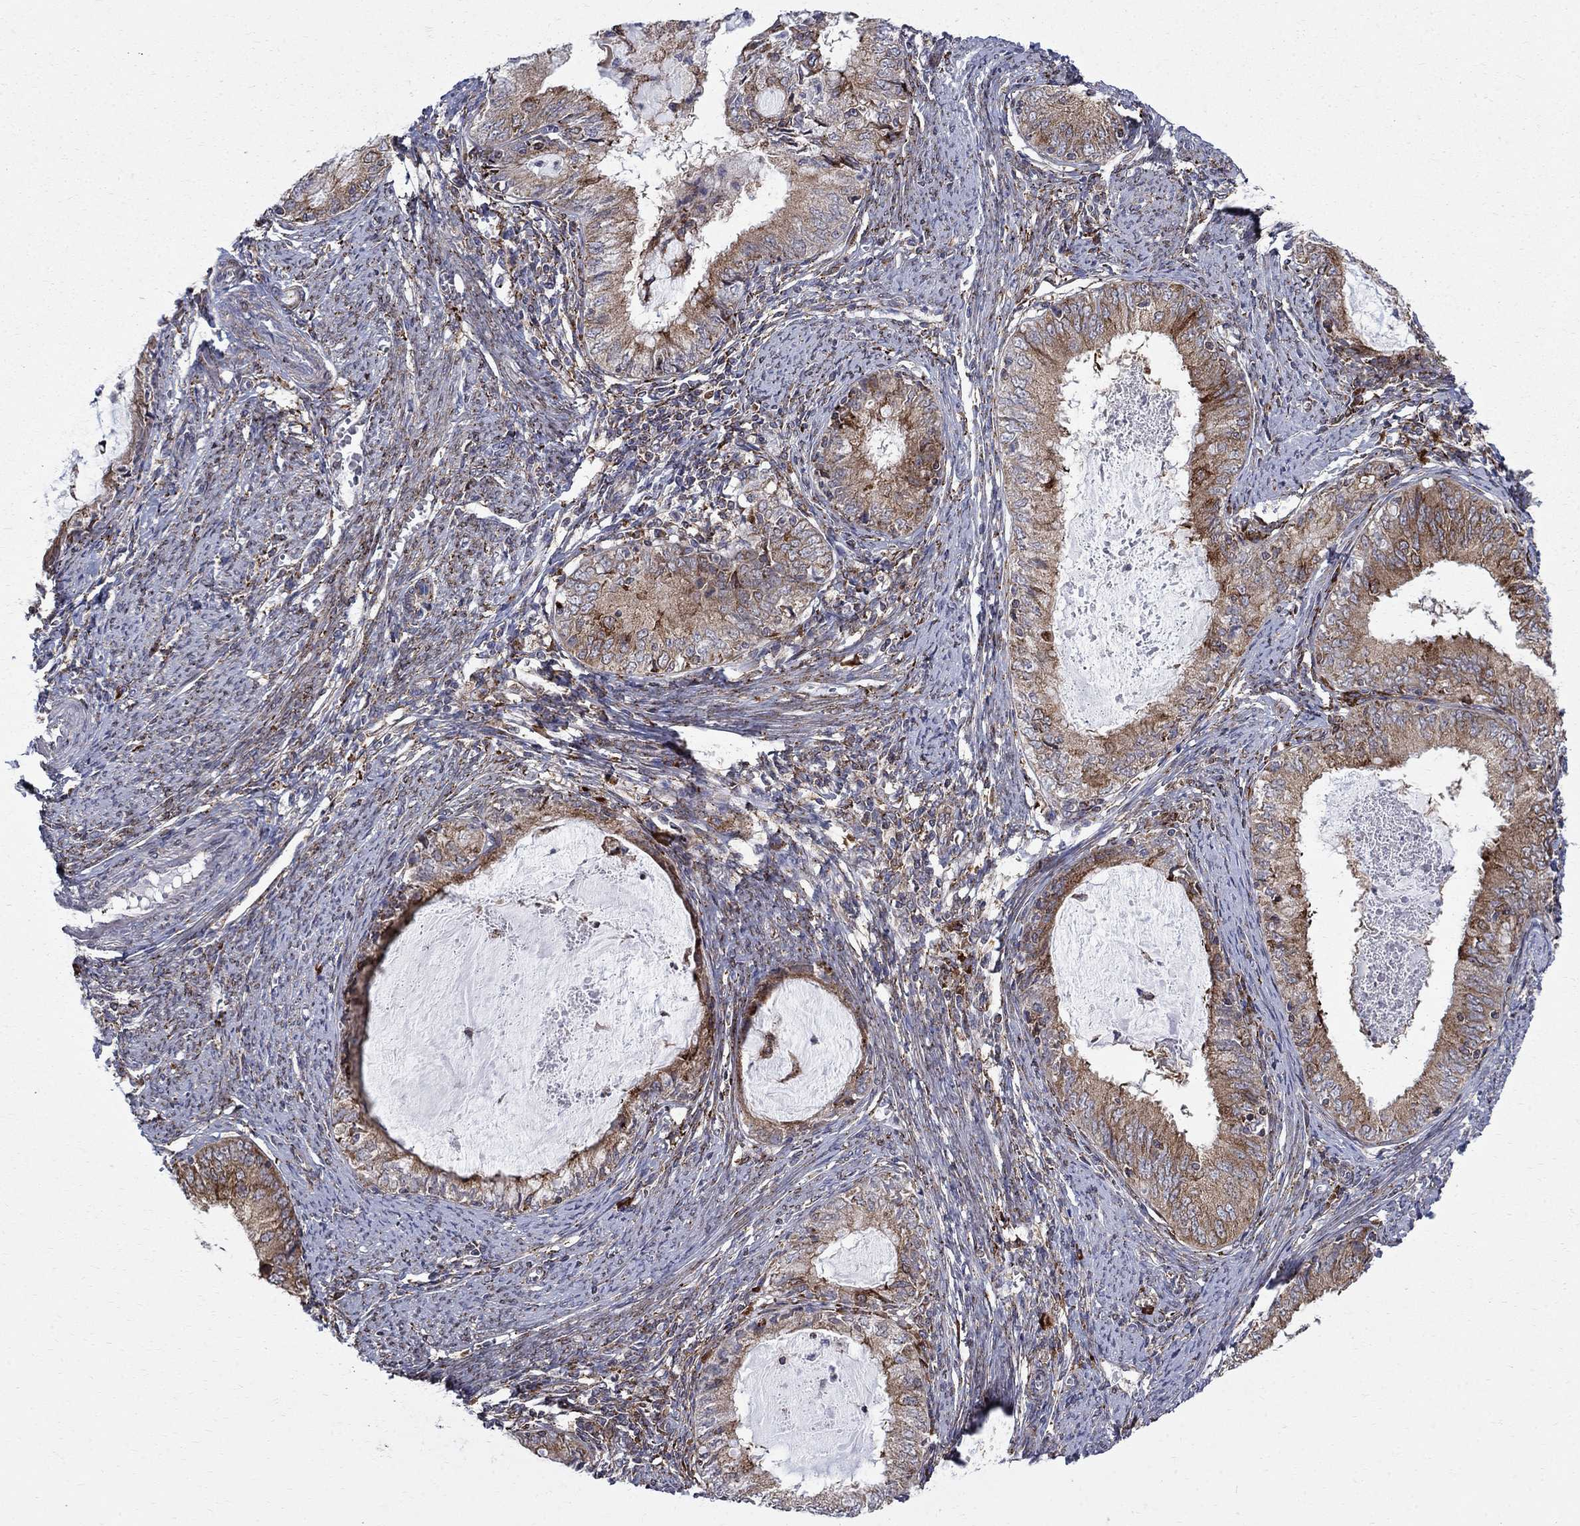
{"staining": {"intensity": "strong", "quantity": "<25%", "location": "cytoplasmic/membranous"}, "tissue": "endometrial cancer", "cell_type": "Tumor cells", "image_type": "cancer", "snomed": [{"axis": "morphology", "description": "Adenocarcinoma, NOS"}, {"axis": "topography", "description": "Endometrium"}], "caption": "The photomicrograph displays immunohistochemical staining of endometrial cancer. There is strong cytoplasmic/membranous expression is present in approximately <25% of tumor cells. (DAB (3,3'-diaminobenzidine) IHC with brightfield microscopy, high magnification).", "gene": "CAB39L", "patient": {"sex": "female", "age": 57}}